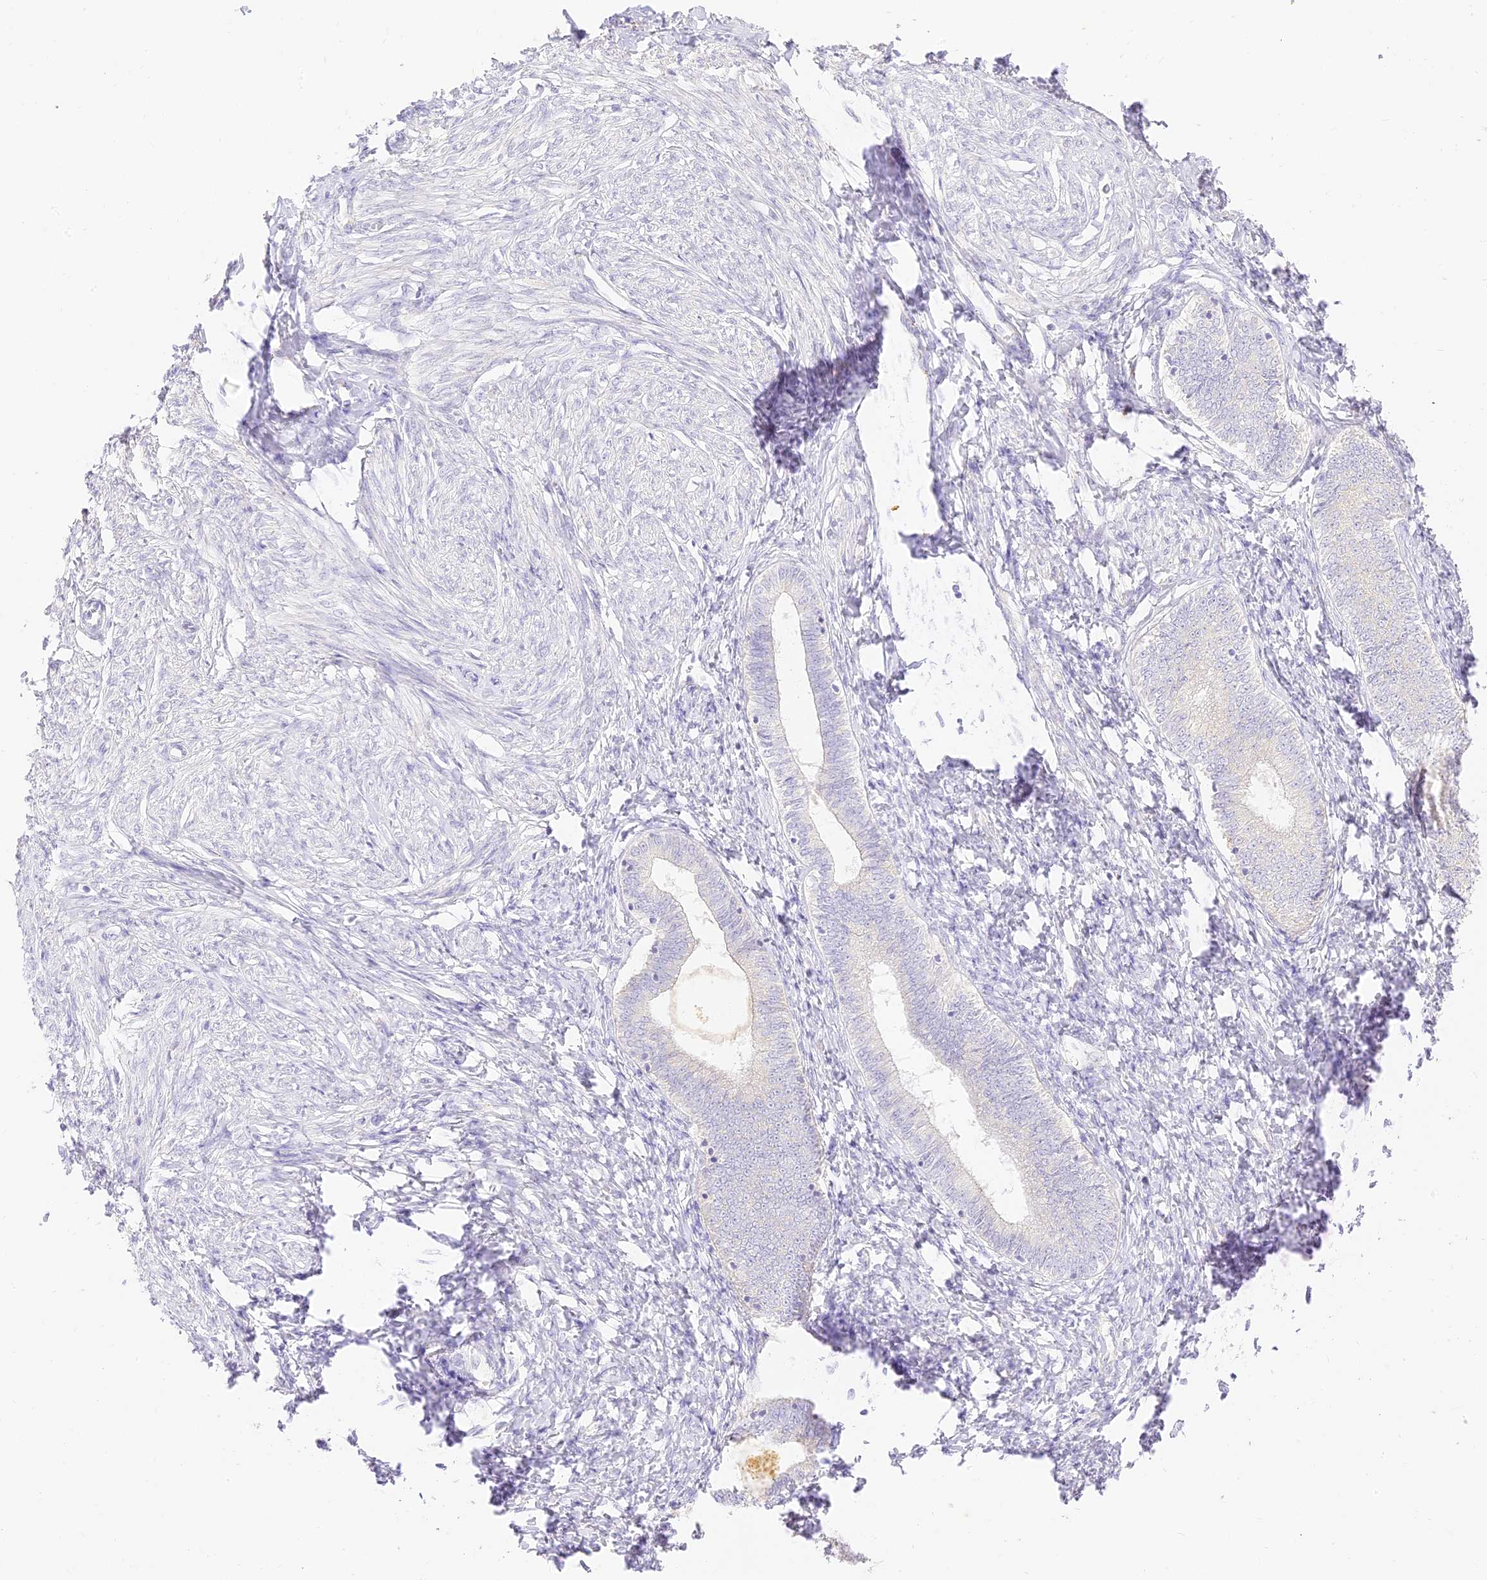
{"staining": {"intensity": "negative", "quantity": "none", "location": "none"}, "tissue": "endometrium", "cell_type": "Cells in endometrial stroma", "image_type": "normal", "snomed": [{"axis": "morphology", "description": "Normal tissue, NOS"}, {"axis": "topography", "description": "Endometrium"}], "caption": "A photomicrograph of human endometrium is negative for staining in cells in endometrial stroma. The staining was performed using DAB (3,3'-diaminobenzidine) to visualize the protein expression in brown, while the nuclei were stained in blue with hematoxylin (Magnification: 20x).", "gene": "SEC13", "patient": {"sex": "female", "age": 72}}